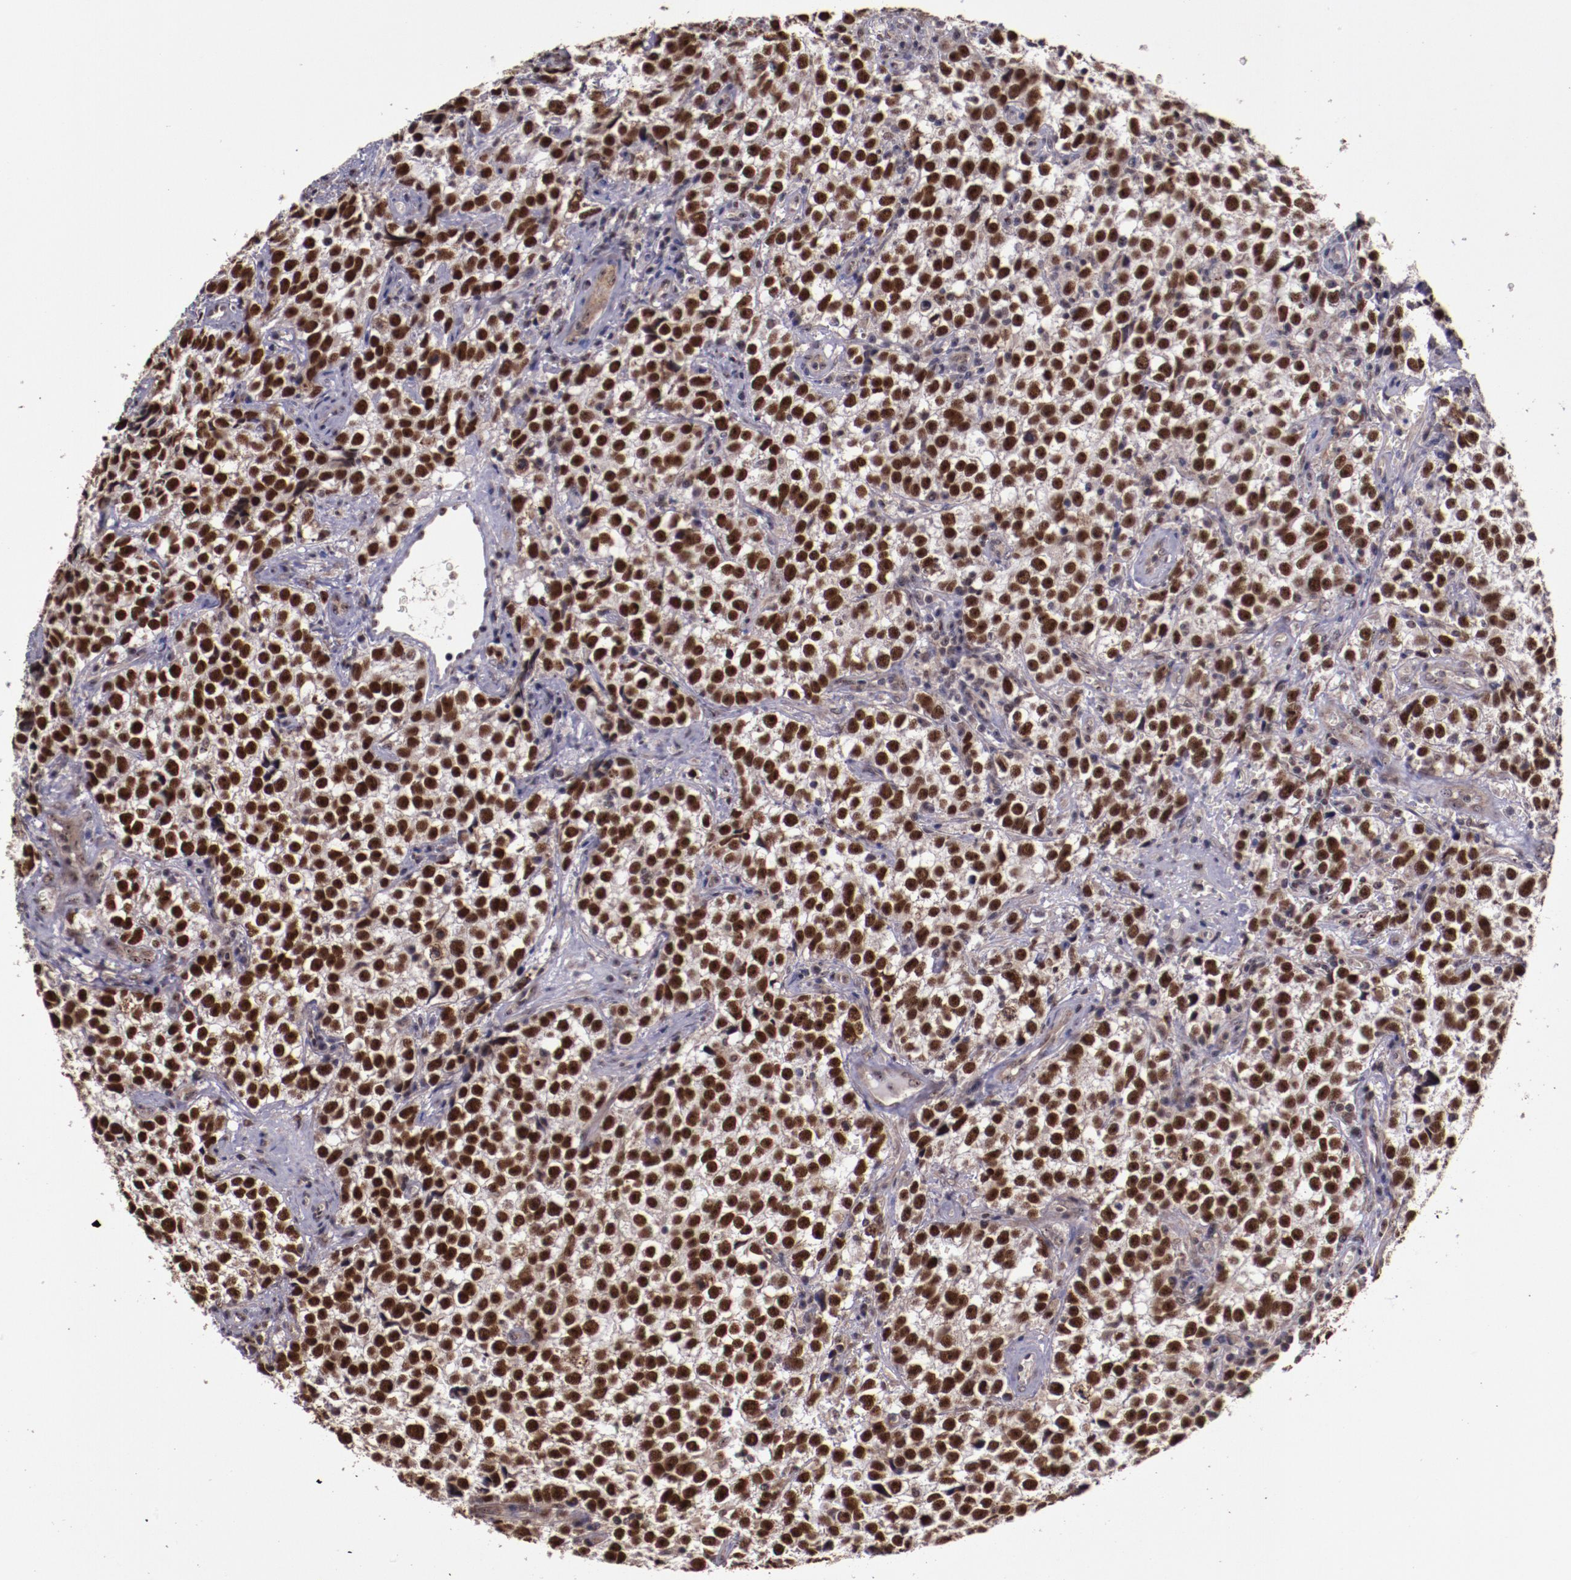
{"staining": {"intensity": "strong", "quantity": ">75%", "location": "cytoplasmic/membranous,nuclear"}, "tissue": "testis cancer", "cell_type": "Tumor cells", "image_type": "cancer", "snomed": [{"axis": "morphology", "description": "Seminoma, NOS"}, {"axis": "topography", "description": "Testis"}], "caption": "Immunohistochemical staining of human testis cancer (seminoma) displays high levels of strong cytoplasmic/membranous and nuclear protein expression in approximately >75% of tumor cells. (Brightfield microscopy of DAB IHC at high magnification).", "gene": "CECR2", "patient": {"sex": "male", "age": 38}}